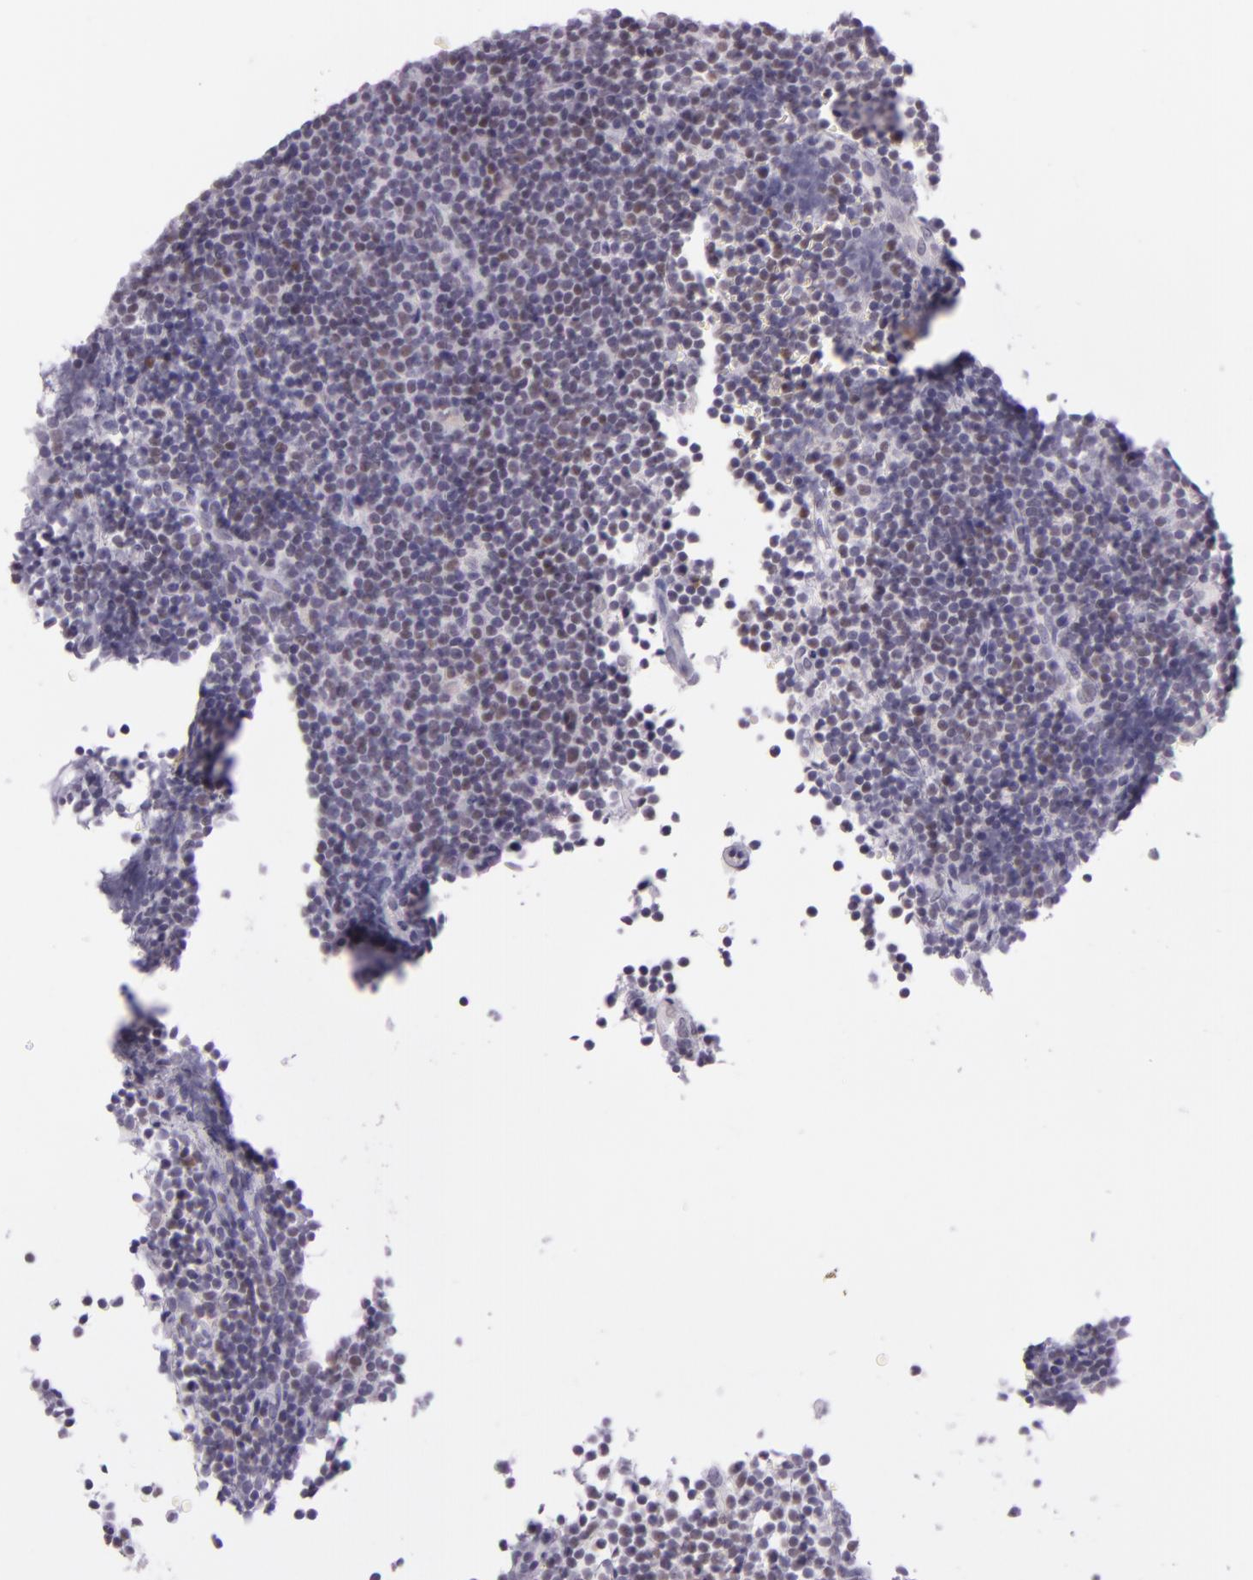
{"staining": {"intensity": "weak", "quantity": "<25%", "location": "nuclear"}, "tissue": "lymphoma", "cell_type": "Tumor cells", "image_type": "cancer", "snomed": [{"axis": "morphology", "description": "Malignant lymphoma, non-Hodgkin's type, Low grade"}, {"axis": "topography", "description": "Lymph node"}], "caption": "Low-grade malignant lymphoma, non-Hodgkin's type was stained to show a protein in brown. There is no significant staining in tumor cells. Nuclei are stained in blue.", "gene": "CHEK2", "patient": {"sex": "female", "age": 69}}